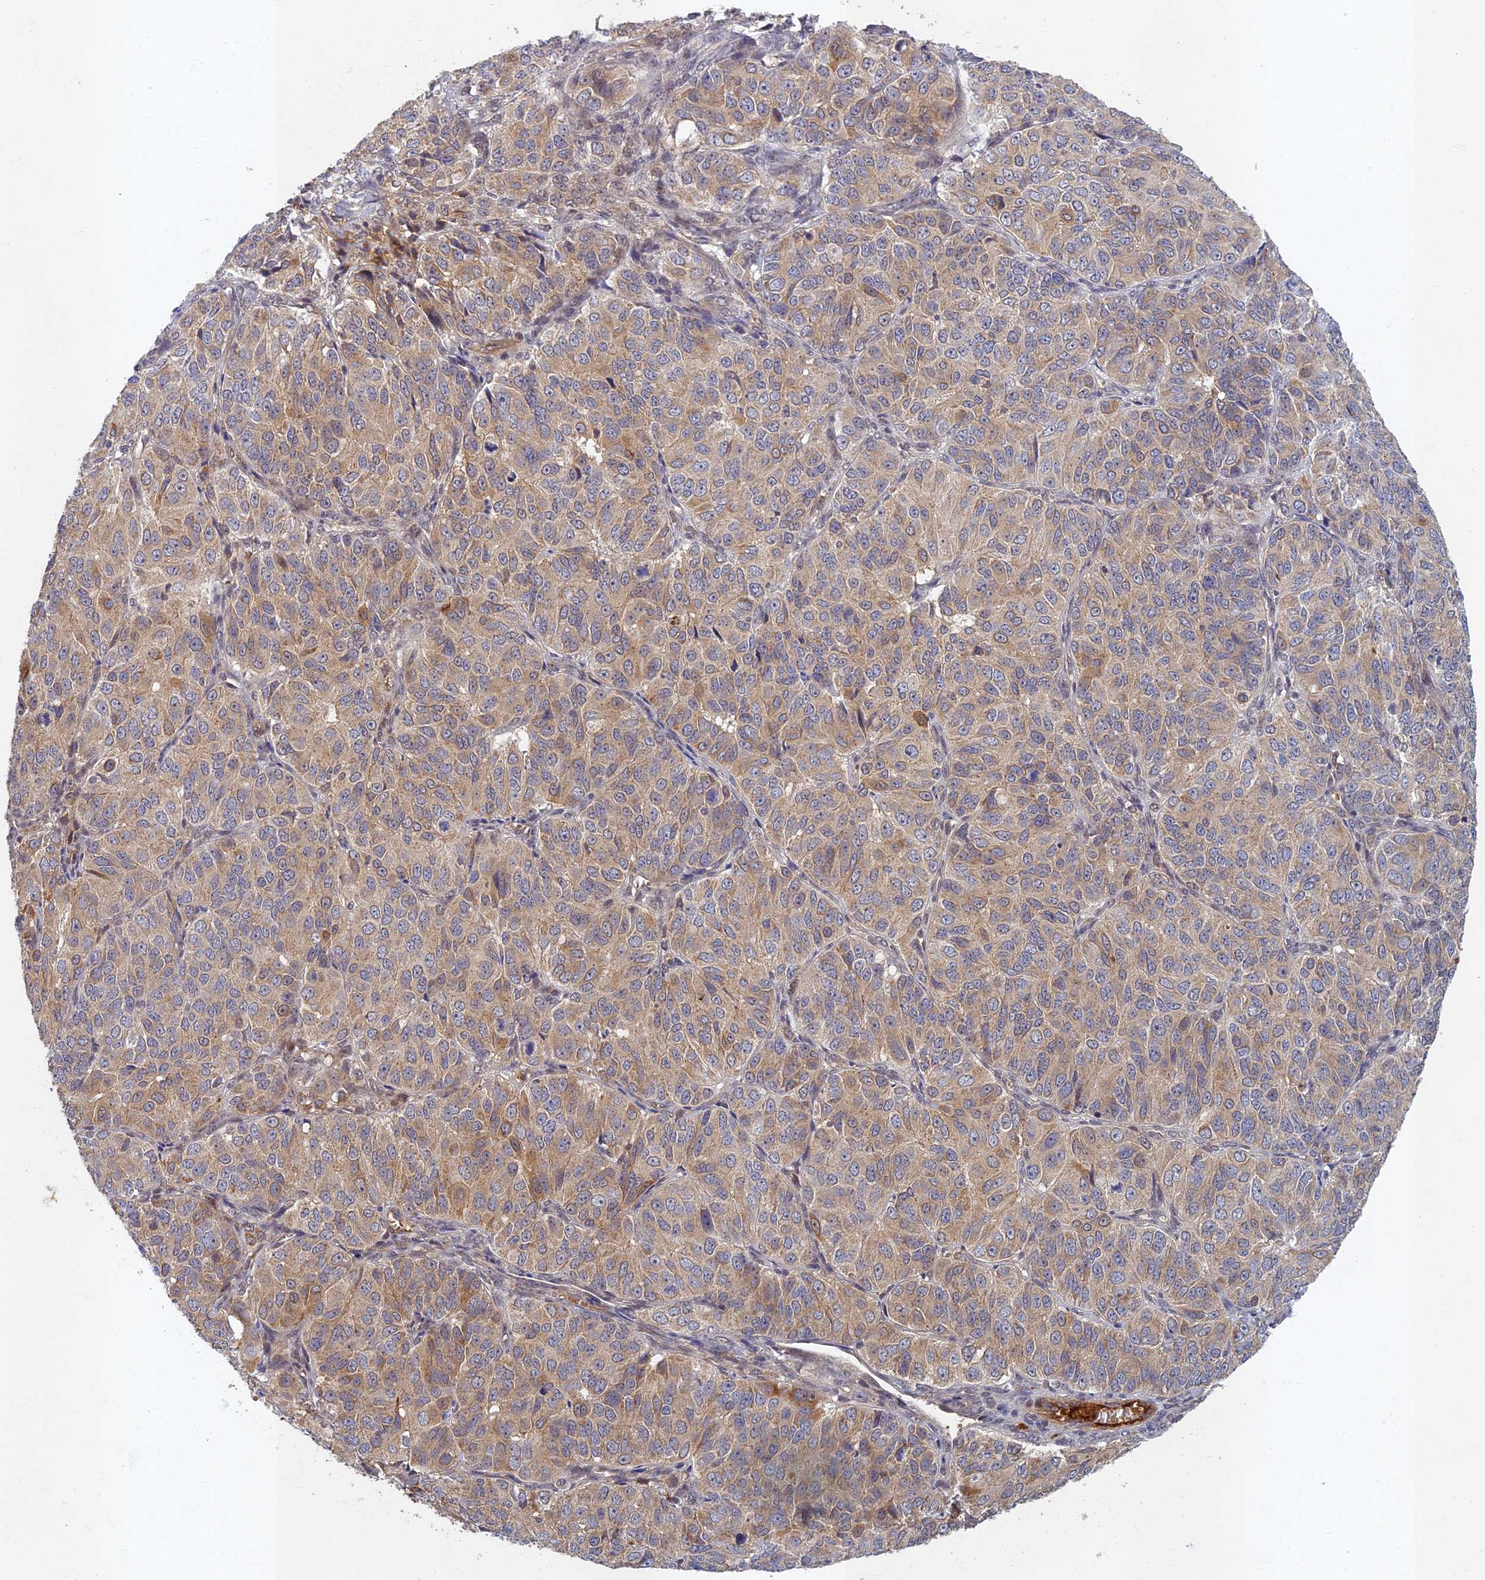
{"staining": {"intensity": "weak", "quantity": ">75%", "location": "cytoplasmic/membranous"}, "tissue": "ovarian cancer", "cell_type": "Tumor cells", "image_type": "cancer", "snomed": [{"axis": "morphology", "description": "Carcinoma, endometroid"}, {"axis": "topography", "description": "Ovary"}], "caption": "Weak cytoplasmic/membranous positivity is seen in approximately >75% of tumor cells in endometroid carcinoma (ovarian).", "gene": "EARS2", "patient": {"sex": "female", "age": 51}}